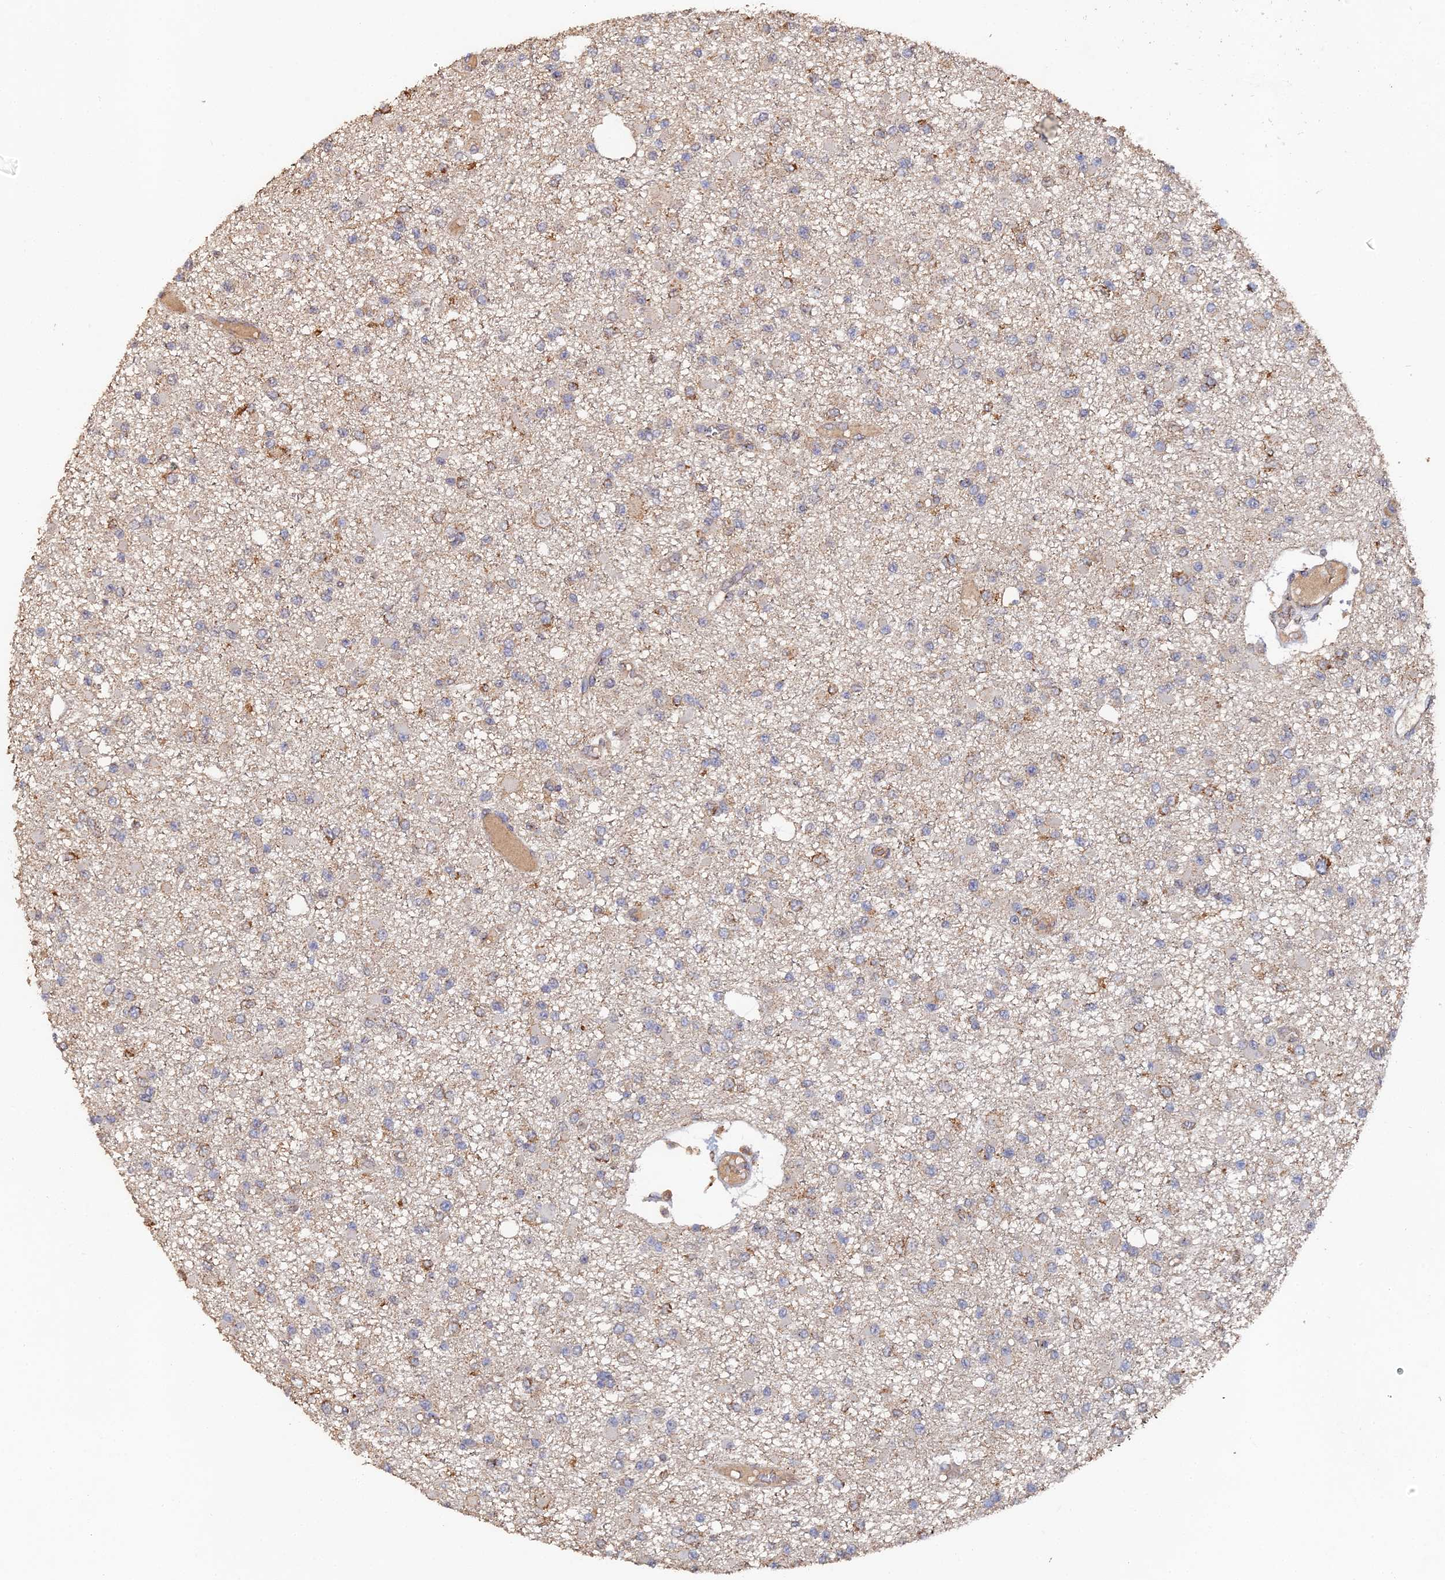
{"staining": {"intensity": "weak", "quantity": "25%-75%", "location": "cytoplasmic/membranous"}, "tissue": "glioma", "cell_type": "Tumor cells", "image_type": "cancer", "snomed": [{"axis": "morphology", "description": "Glioma, malignant, Low grade"}, {"axis": "topography", "description": "Brain"}], "caption": "Glioma was stained to show a protein in brown. There is low levels of weak cytoplasmic/membranous positivity in about 25%-75% of tumor cells.", "gene": "SPANXN4", "patient": {"sex": "female", "age": 22}}